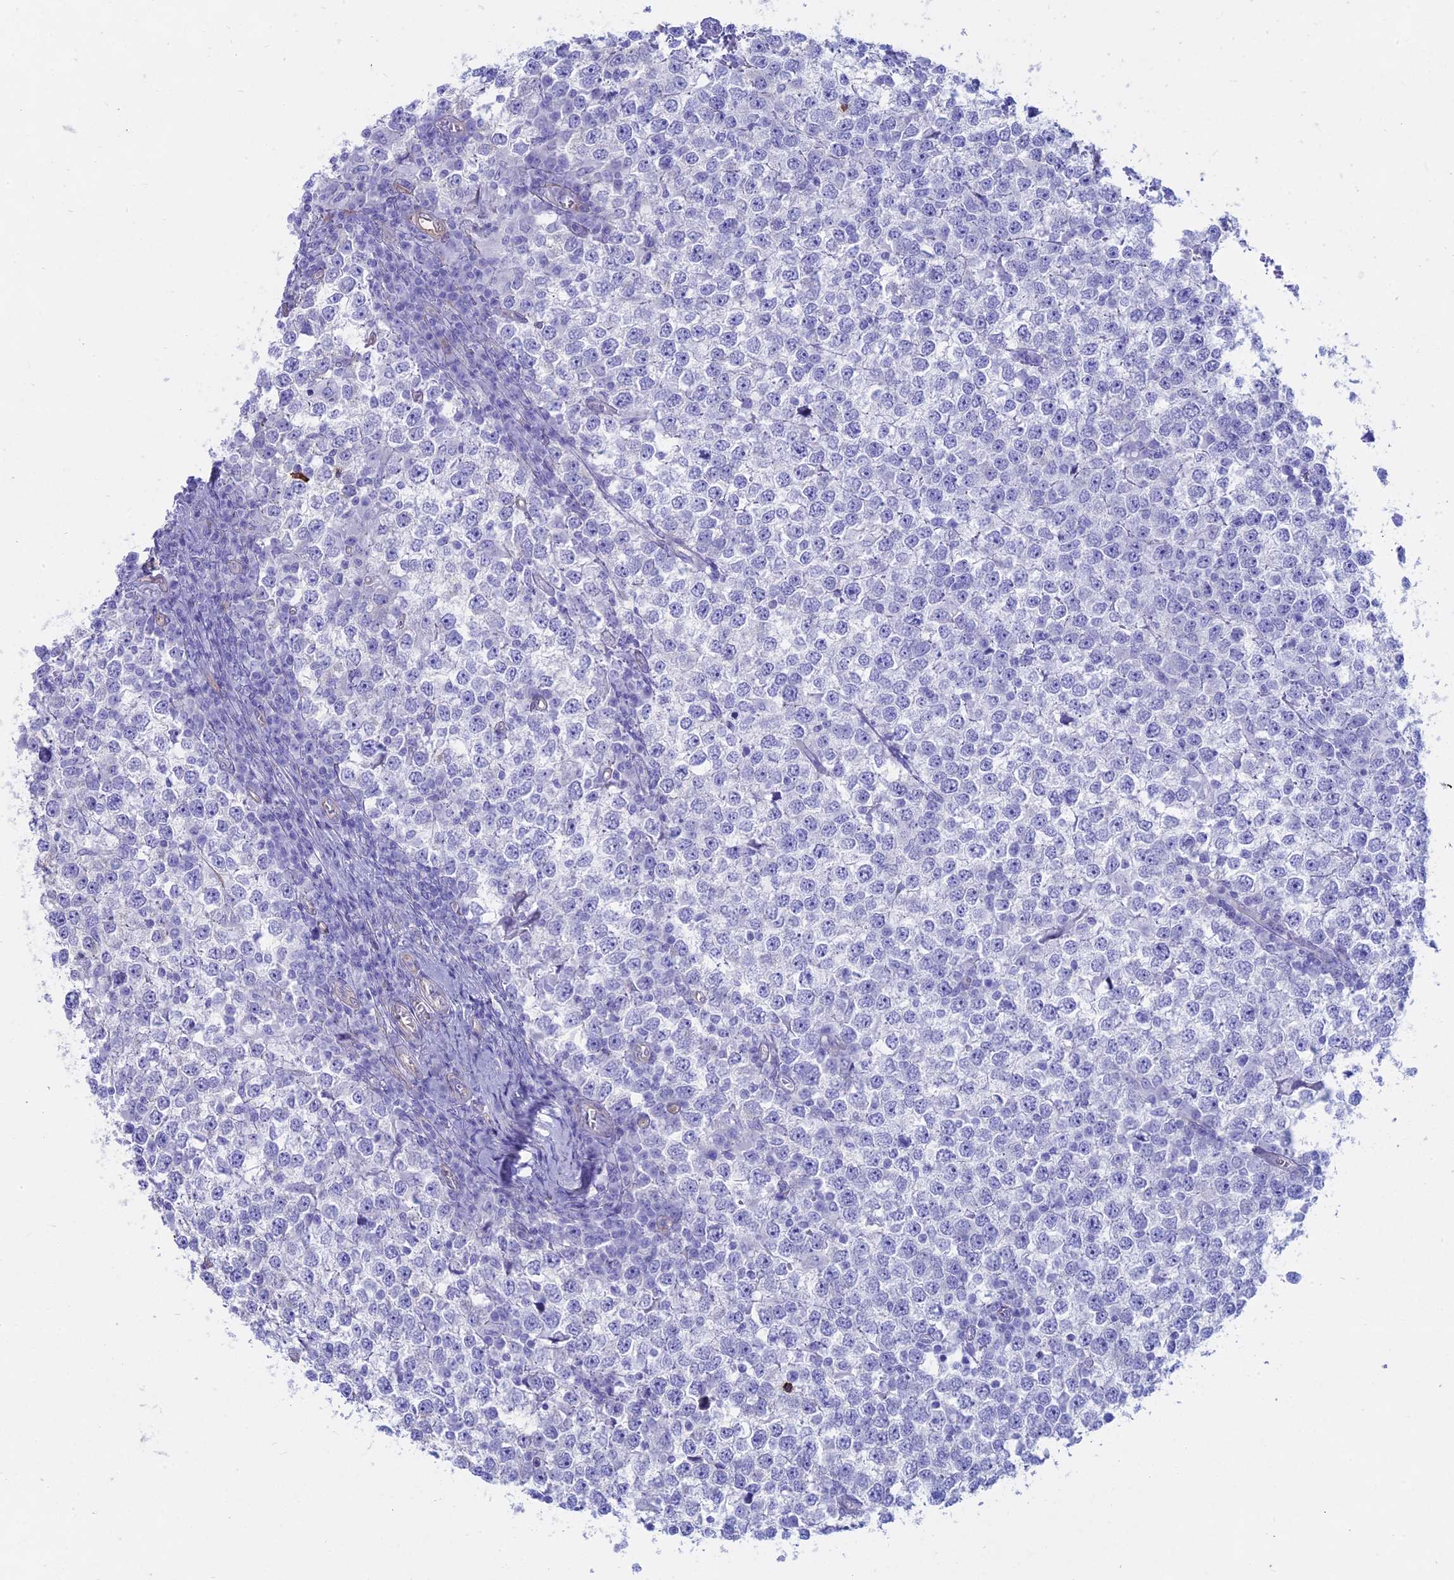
{"staining": {"intensity": "negative", "quantity": "none", "location": "none"}, "tissue": "testis cancer", "cell_type": "Tumor cells", "image_type": "cancer", "snomed": [{"axis": "morphology", "description": "Seminoma, NOS"}, {"axis": "topography", "description": "Testis"}], "caption": "An immunohistochemistry (IHC) image of seminoma (testis) is shown. There is no staining in tumor cells of seminoma (testis).", "gene": "OR2AE1", "patient": {"sex": "male", "age": 65}}